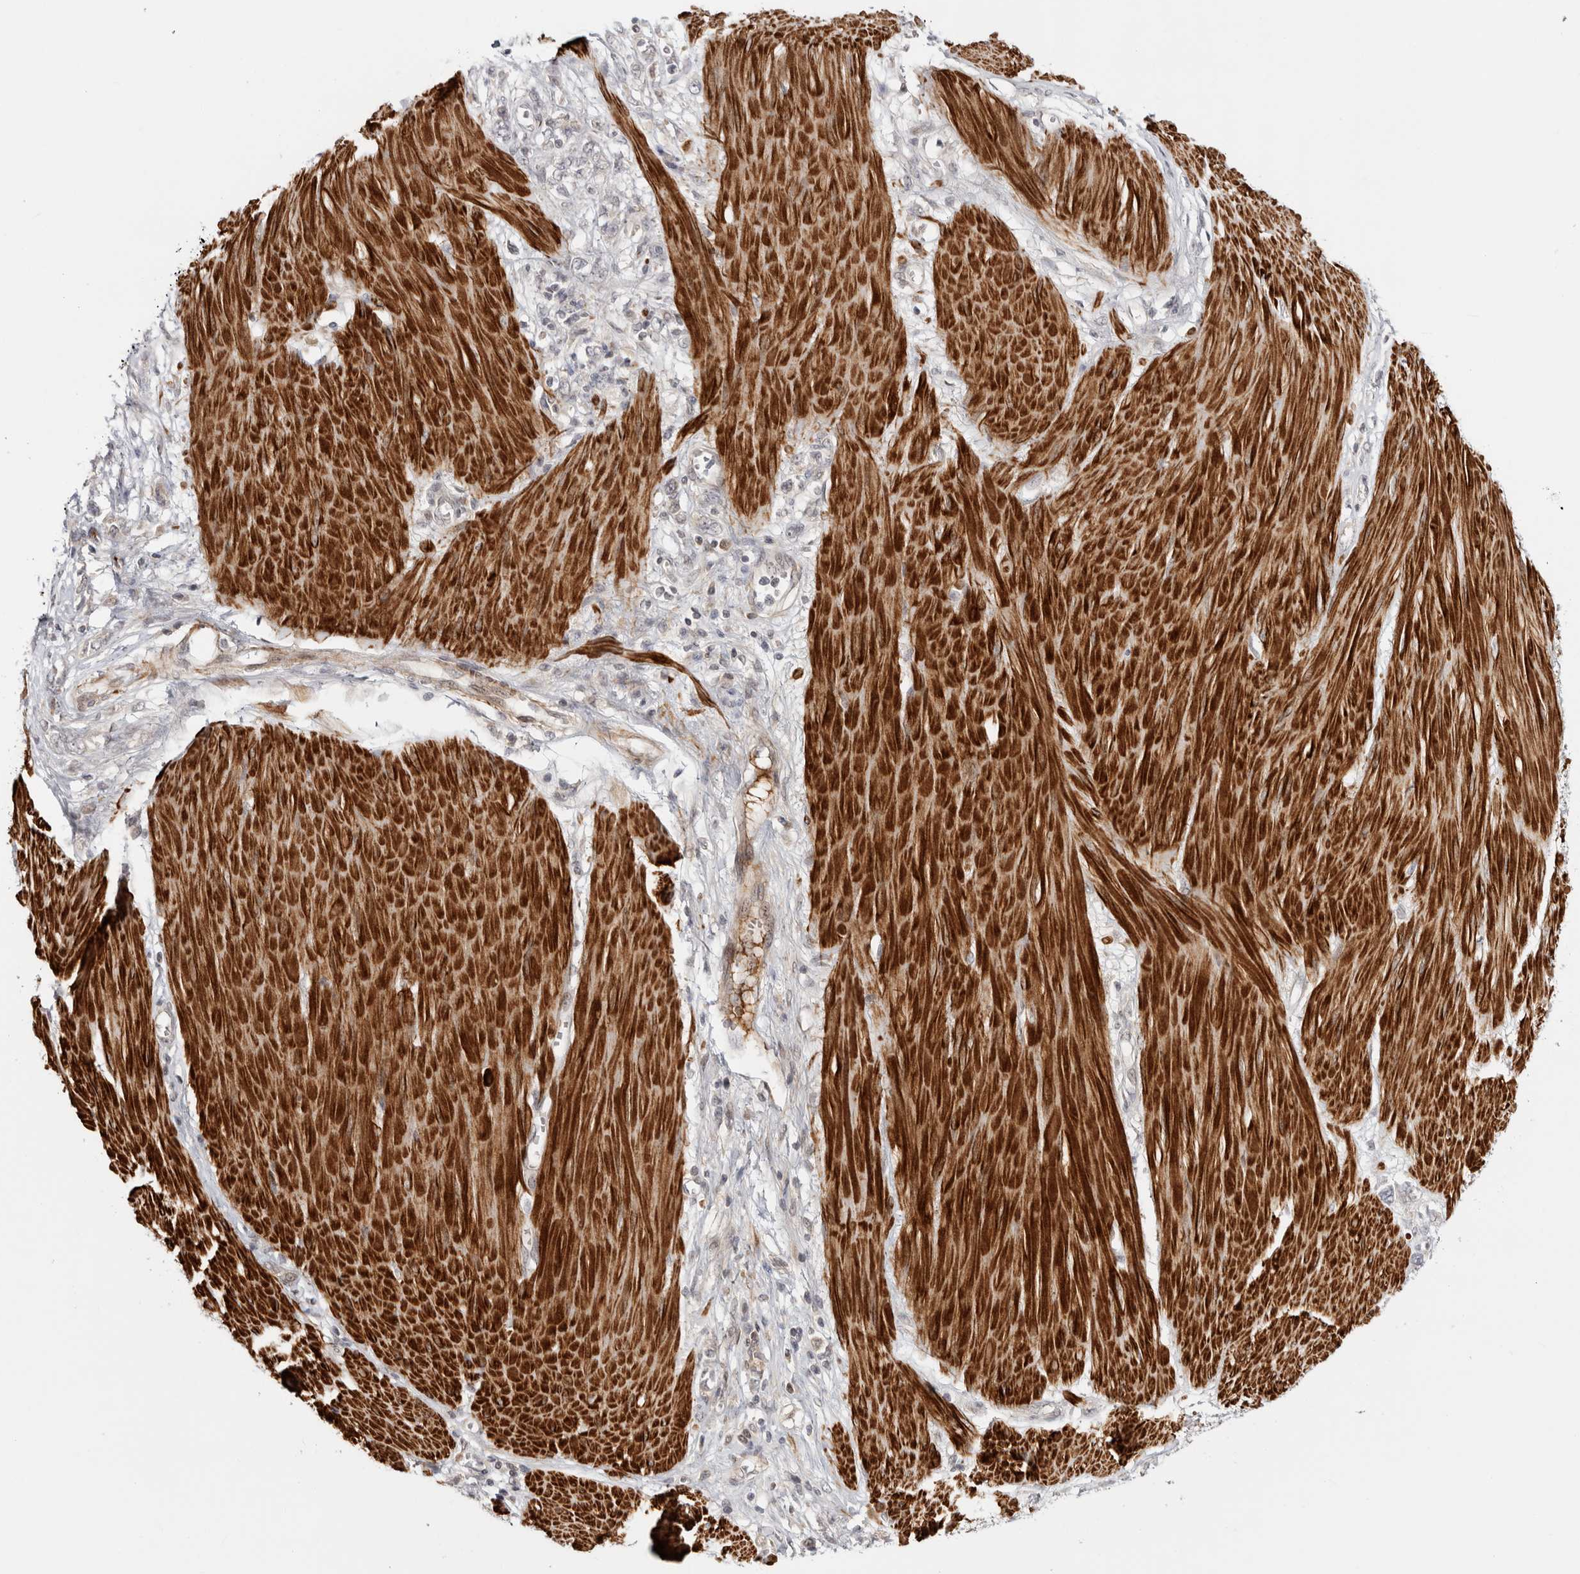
{"staining": {"intensity": "weak", "quantity": "<25%", "location": "cytoplasmic/membranous"}, "tissue": "stomach cancer", "cell_type": "Tumor cells", "image_type": "cancer", "snomed": [{"axis": "morphology", "description": "Adenocarcinoma, NOS"}, {"axis": "topography", "description": "Stomach"}], "caption": "Stomach adenocarcinoma was stained to show a protein in brown. There is no significant staining in tumor cells. (Stains: DAB (3,3'-diaminobenzidine) immunohistochemistry (IHC) with hematoxylin counter stain, Microscopy: brightfield microscopy at high magnification).", "gene": "ZNF318", "patient": {"sex": "female", "age": 76}}